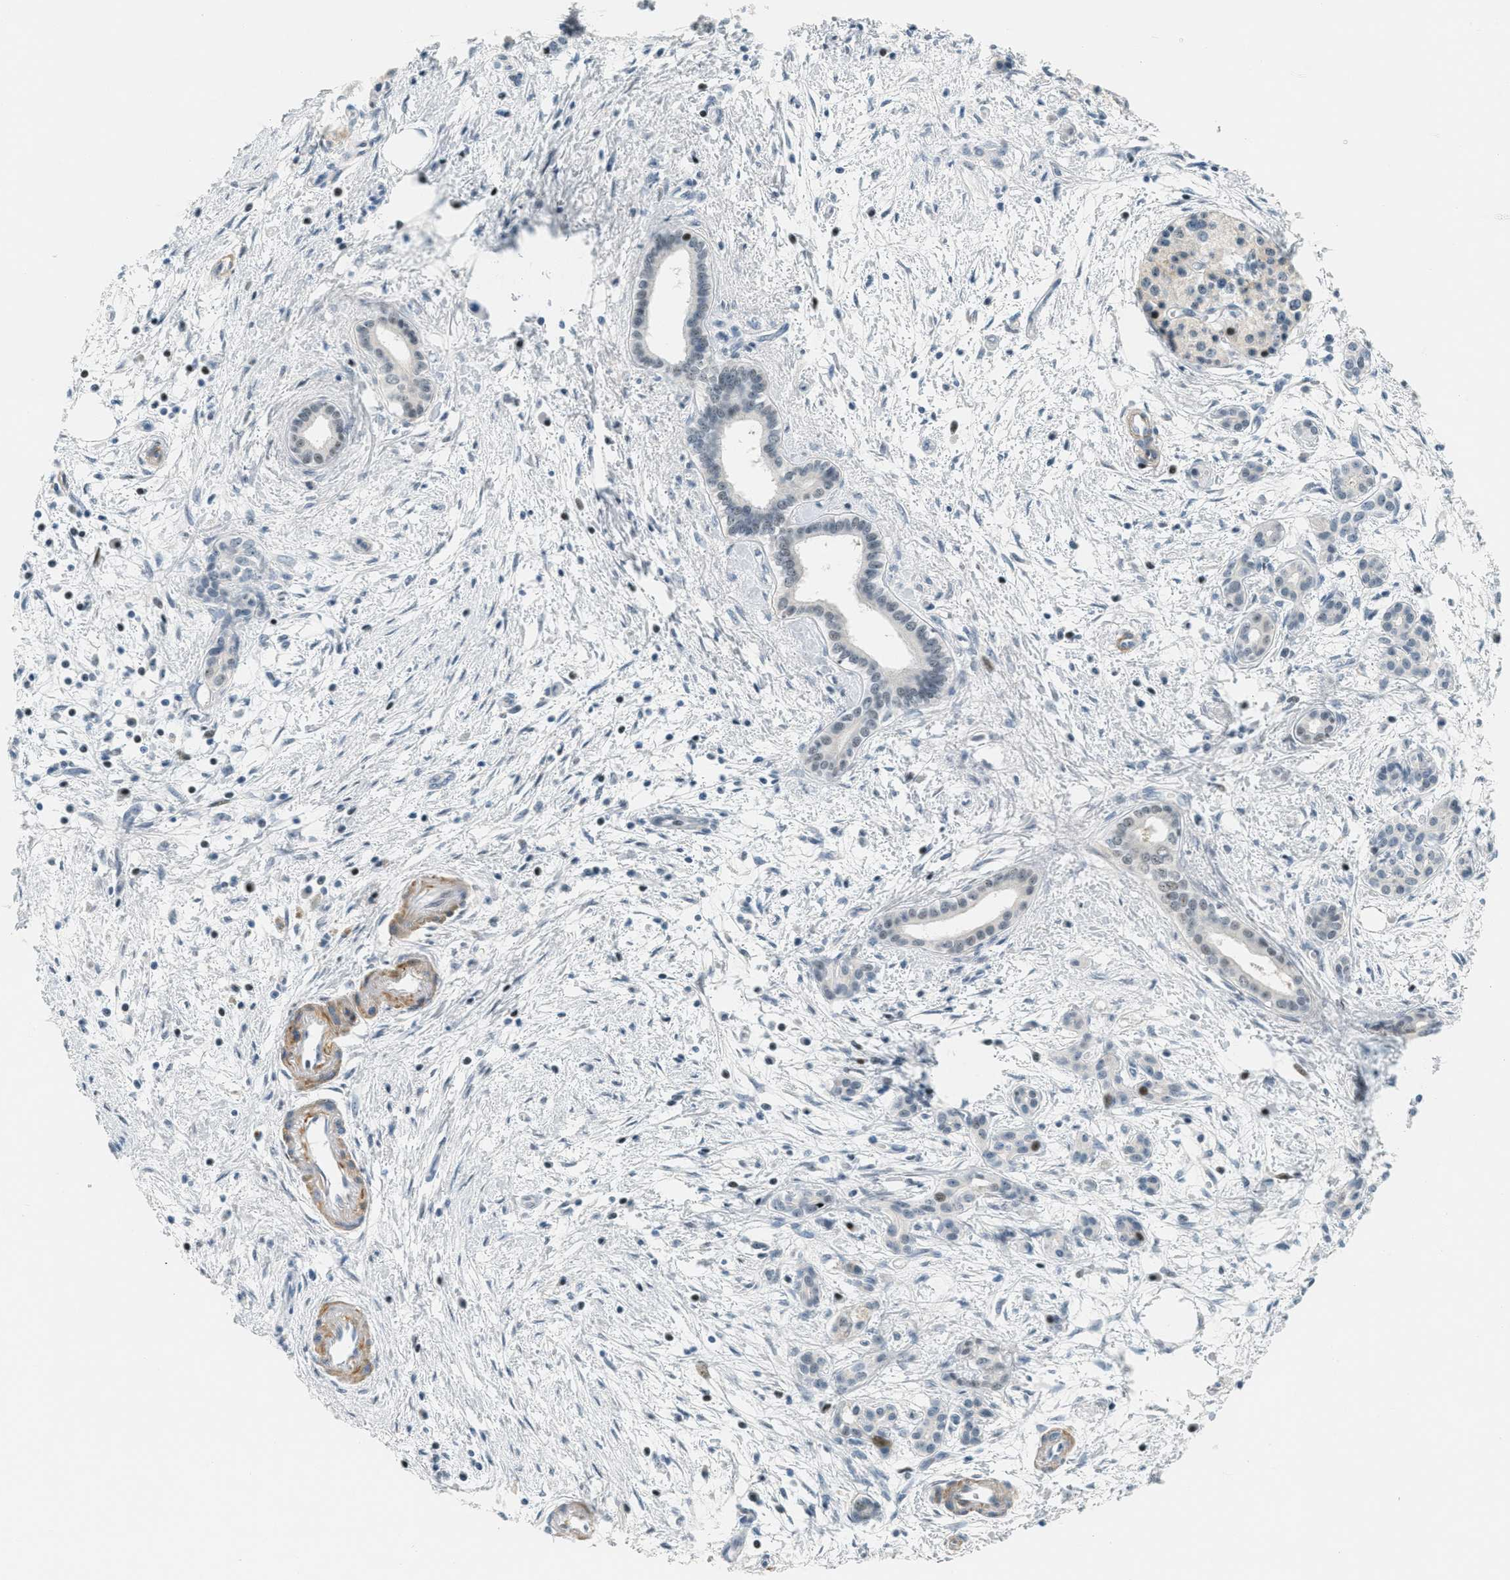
{"staining": {"intensity": "negative", "quantity": "none", "location": "none"}, "tissue": "pancreatic cancer", "cell_type": "Tumor cells", "image_type": "cancer", "snomed": [{"axis": "morphology", "description": "Adenocarcinoma, NOS"}, {"axis": "topography", "description": "Pancreas"}], "caption": "This is a micrograph of immunohistochemistry (IHC) staining of pancreatic cancer, which shows no staining in tumor cells. (DAB (3,3'-diaminobenzidine) immunohistochemistry (IHC) with hematoxylin counter stain).", "gene": "ZDHHC23", "patient": {"sex": "female", "age": 70}}